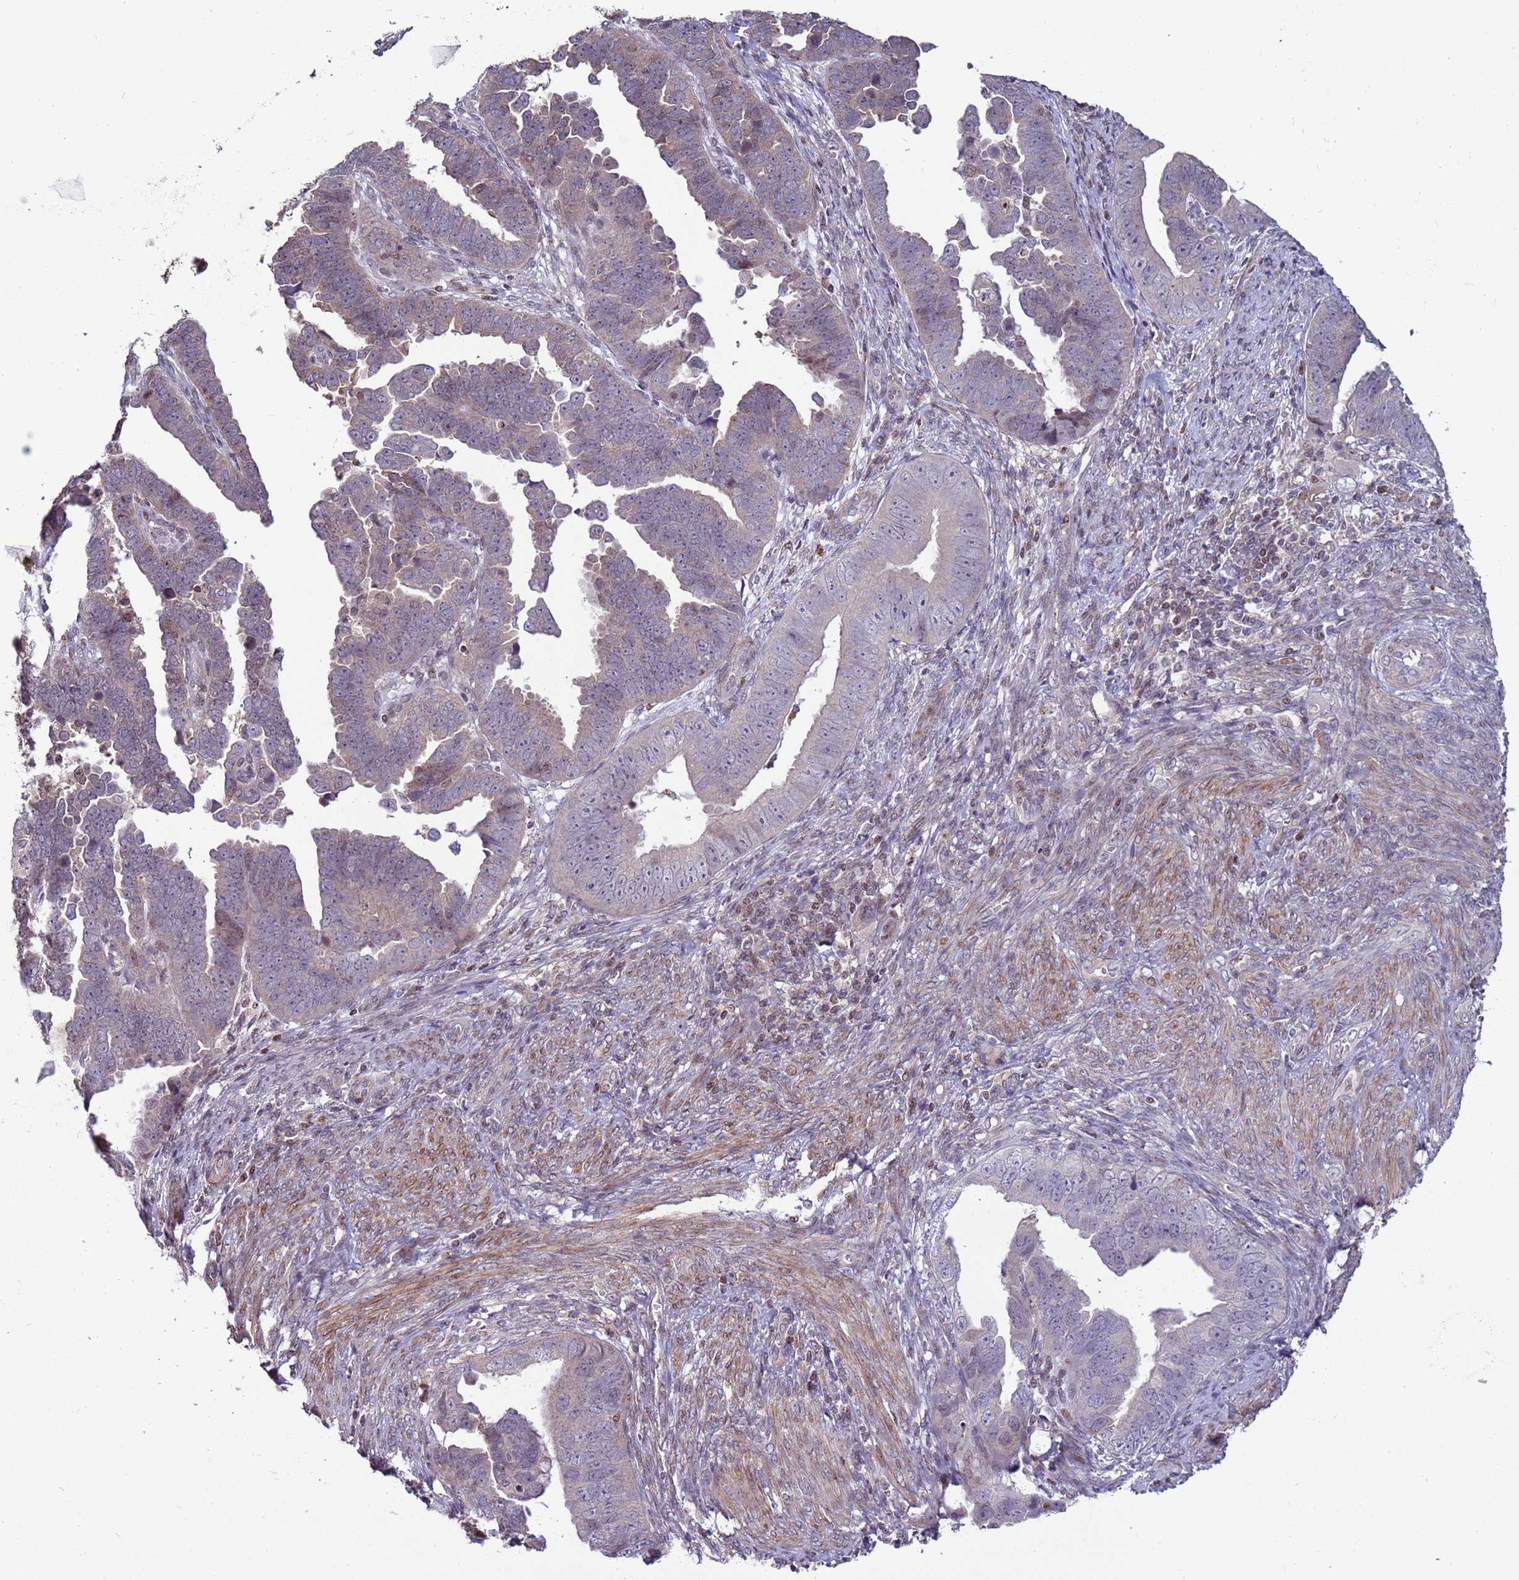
{"staining": {"intensity": "weak", "quantity": "<25%", "location": "cytoplasmic/membranous"}, "tissue": "endometrial cancer", "cell_type": "Tumor cells", "image_type": "cancer", "snomed": [{"axis": "morphology", "description": "Adenocarcinoma, NOS"}, {"axis": "topography", "description": "Endometrium"}], "caption": "High magnification brightfield microscopy of endometrial adenocarcinoma stained with DAB (3,3'-diaminobenzidine) (brown) and counterstained with hematoxylin (blue): tumor cells show no significant positivity. (Stains: DAB (3,3'-diaminobenzidine) IHC with hematoxylin counter stain, Microscopy: brightfield microscopy at high magnification).", "gene": "HGH1", "patient": {"sex": "female", "age": 75}}